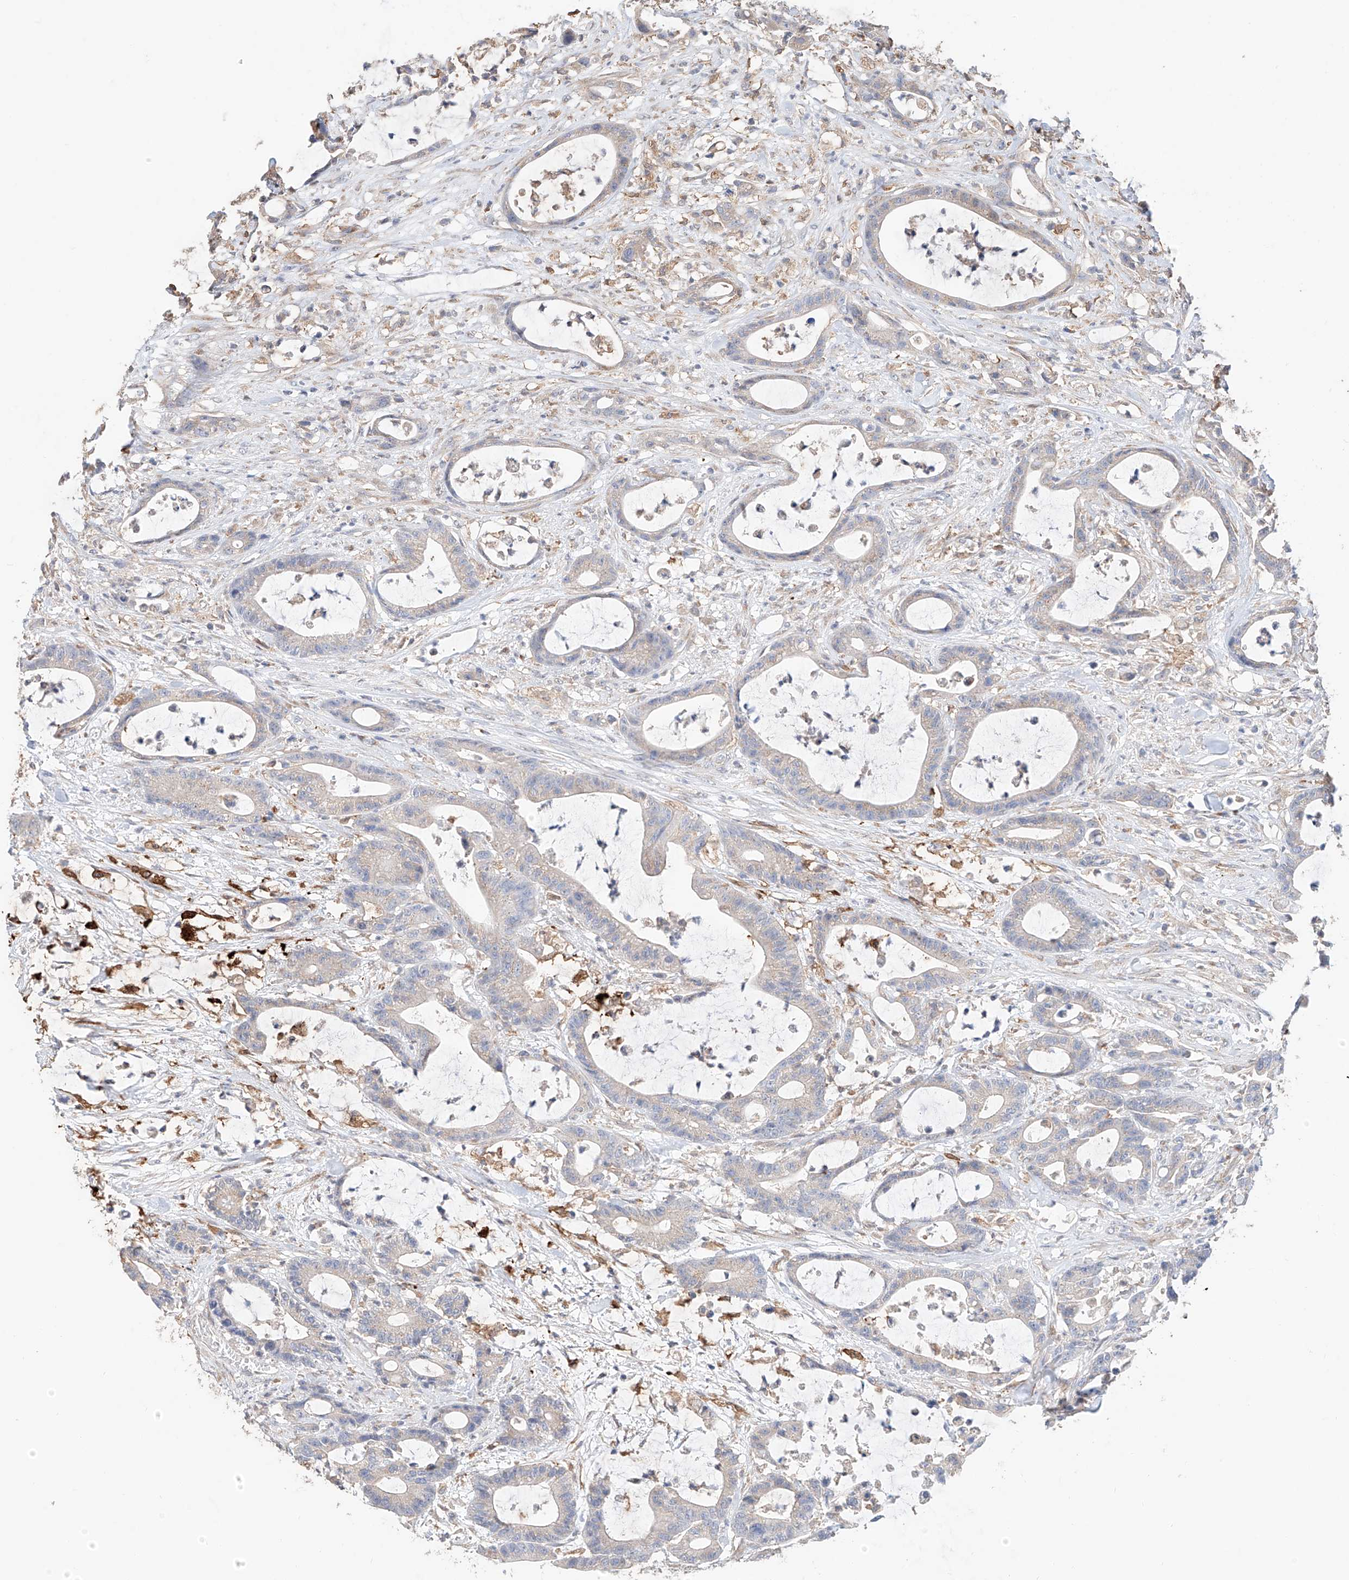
{"staining": {"intensity": "negative", "quantity": "none", "location": "none"}, "tissue": "colorectal cancer", "cell_type": "Tumor cells", "image_type": "cancer", "snomed": [{"axis": "morphology", "description": "Adenocarcinoma, NOS"}, {"axis": "topography", "description": "Colon"}], "caption": "Tumor cells show no significant expression in colorectal adenocarcinoma. (Brightfield microscopy of DAB (3,3'-diaminobenzidine) IHC at high magnification).", "gene": "MOSPD1", "patient": {"sex": "female", "age": 84}}